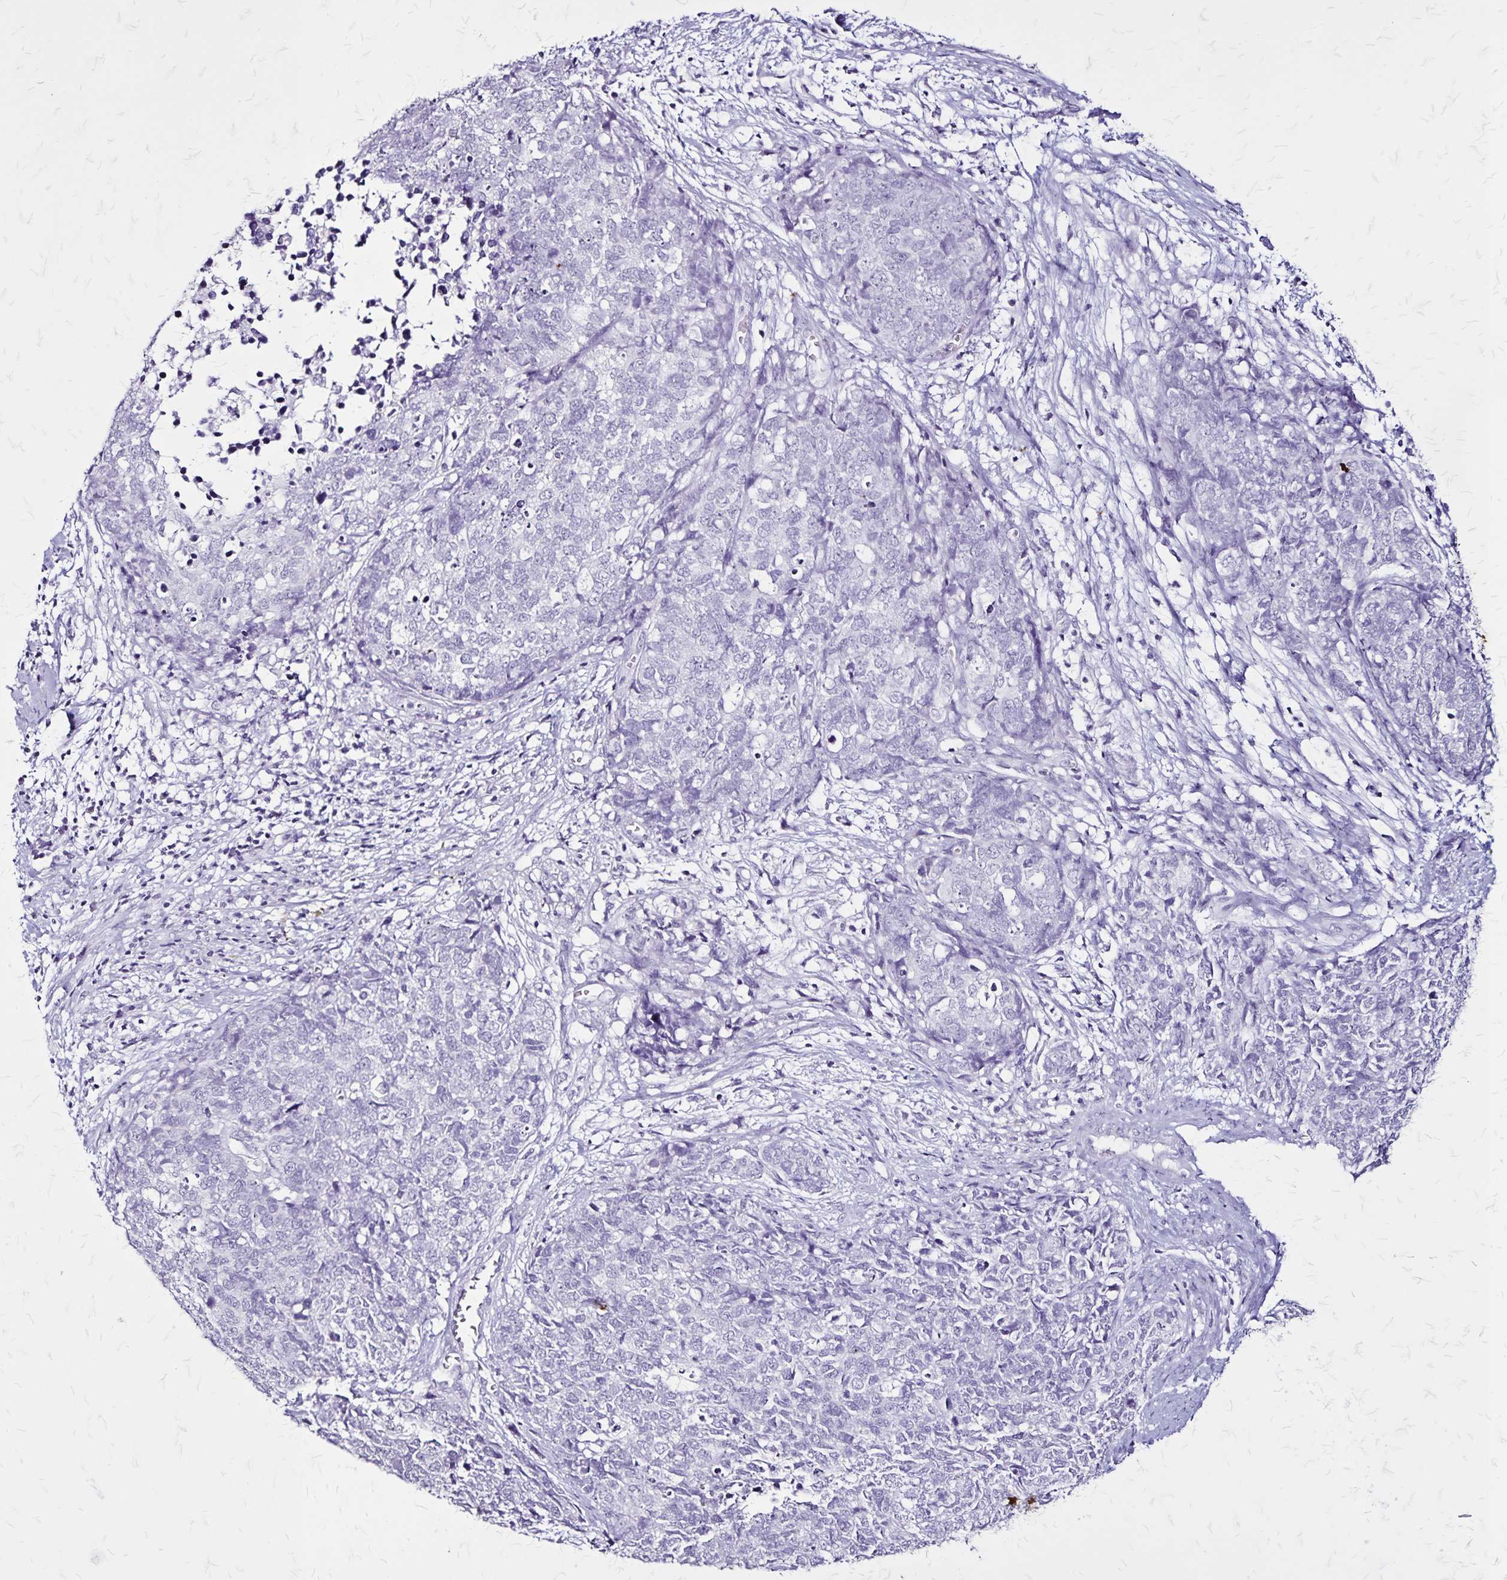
{"staining": {"intensity": "negative", "quantity": "none", "location": "none"}, "tissue": "cervical cancer", "cell_type": "Tumor cells", "image_type": "cancer", "snomed": [{"axis": "morphology", "description": "Adenocarcinoma, NOS"}, {"axis": "topography", "description": "Cervix"}], "caption": "Tumor cells show no significant protein expression in adenocarcinoma (cervical). (IHC, brightfield microscopy, high magnification).", "gene": "KRT2", "patient": {"sex": "female", "age": 63}}